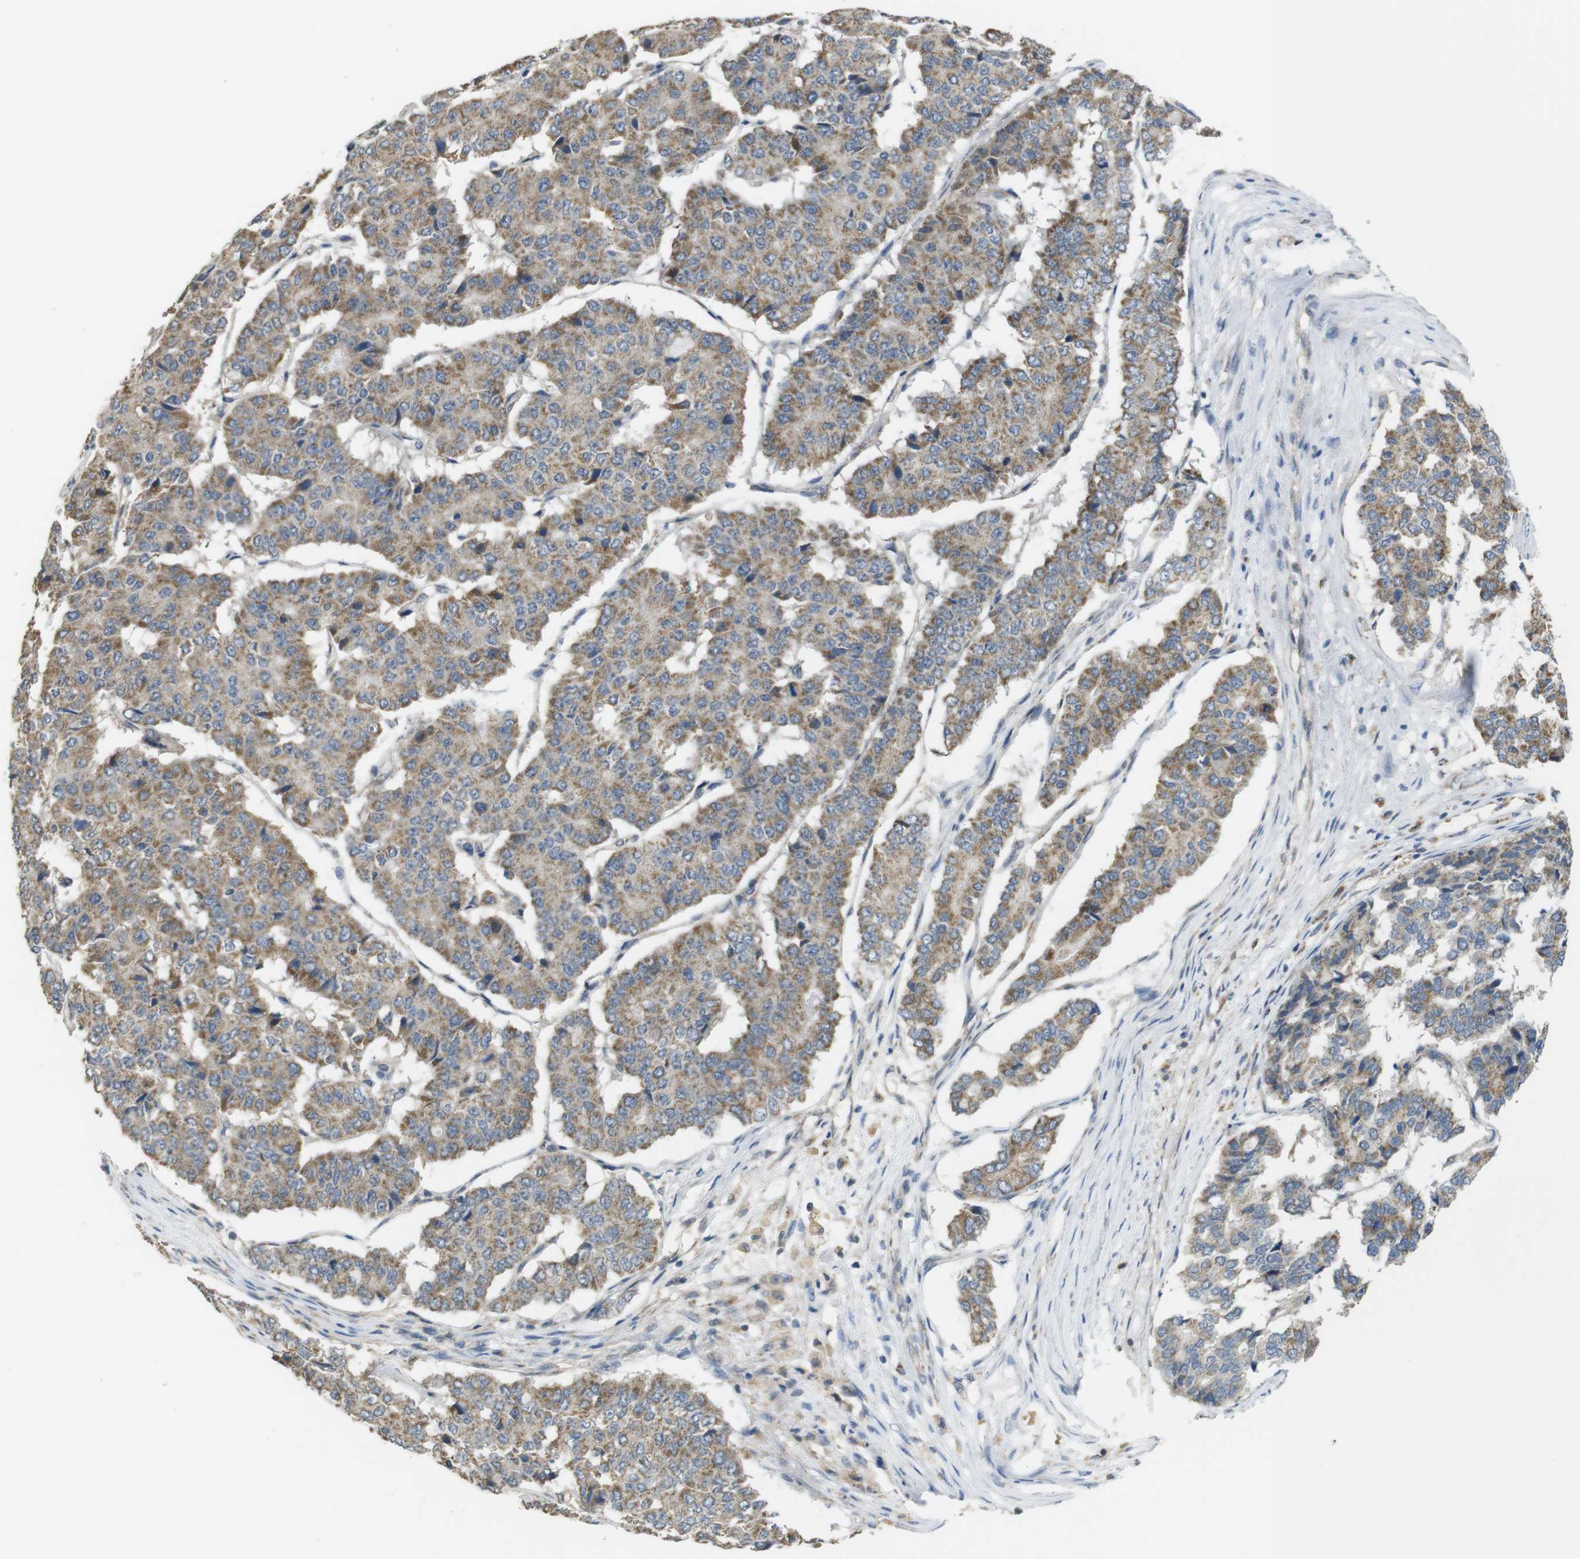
{"staining": {"intensity": "moderate", "quantity": ">75%", "location": "cytoplasmic/membranous"}, "tissue": "pancreatic cancer", "cell_type": "Tumor cells", "image_type": "cancer", "snomed": [{"axis": "morphology", "description": "Adenocarcinoma, NOS"}, {"axis": "topography", "description": "Pancreas"}], "caption": "This image displays pancreatic cancer (adenocarcinoma) stained with immunohistochemistry to label a protein in brown. The cytoplasmic/membranous of tumor cells show moderate positivity for the protein. Nuclei are counter-stained blue.", "gene": "CALHM2", "patient": {"sex": "male", "age": 50}}